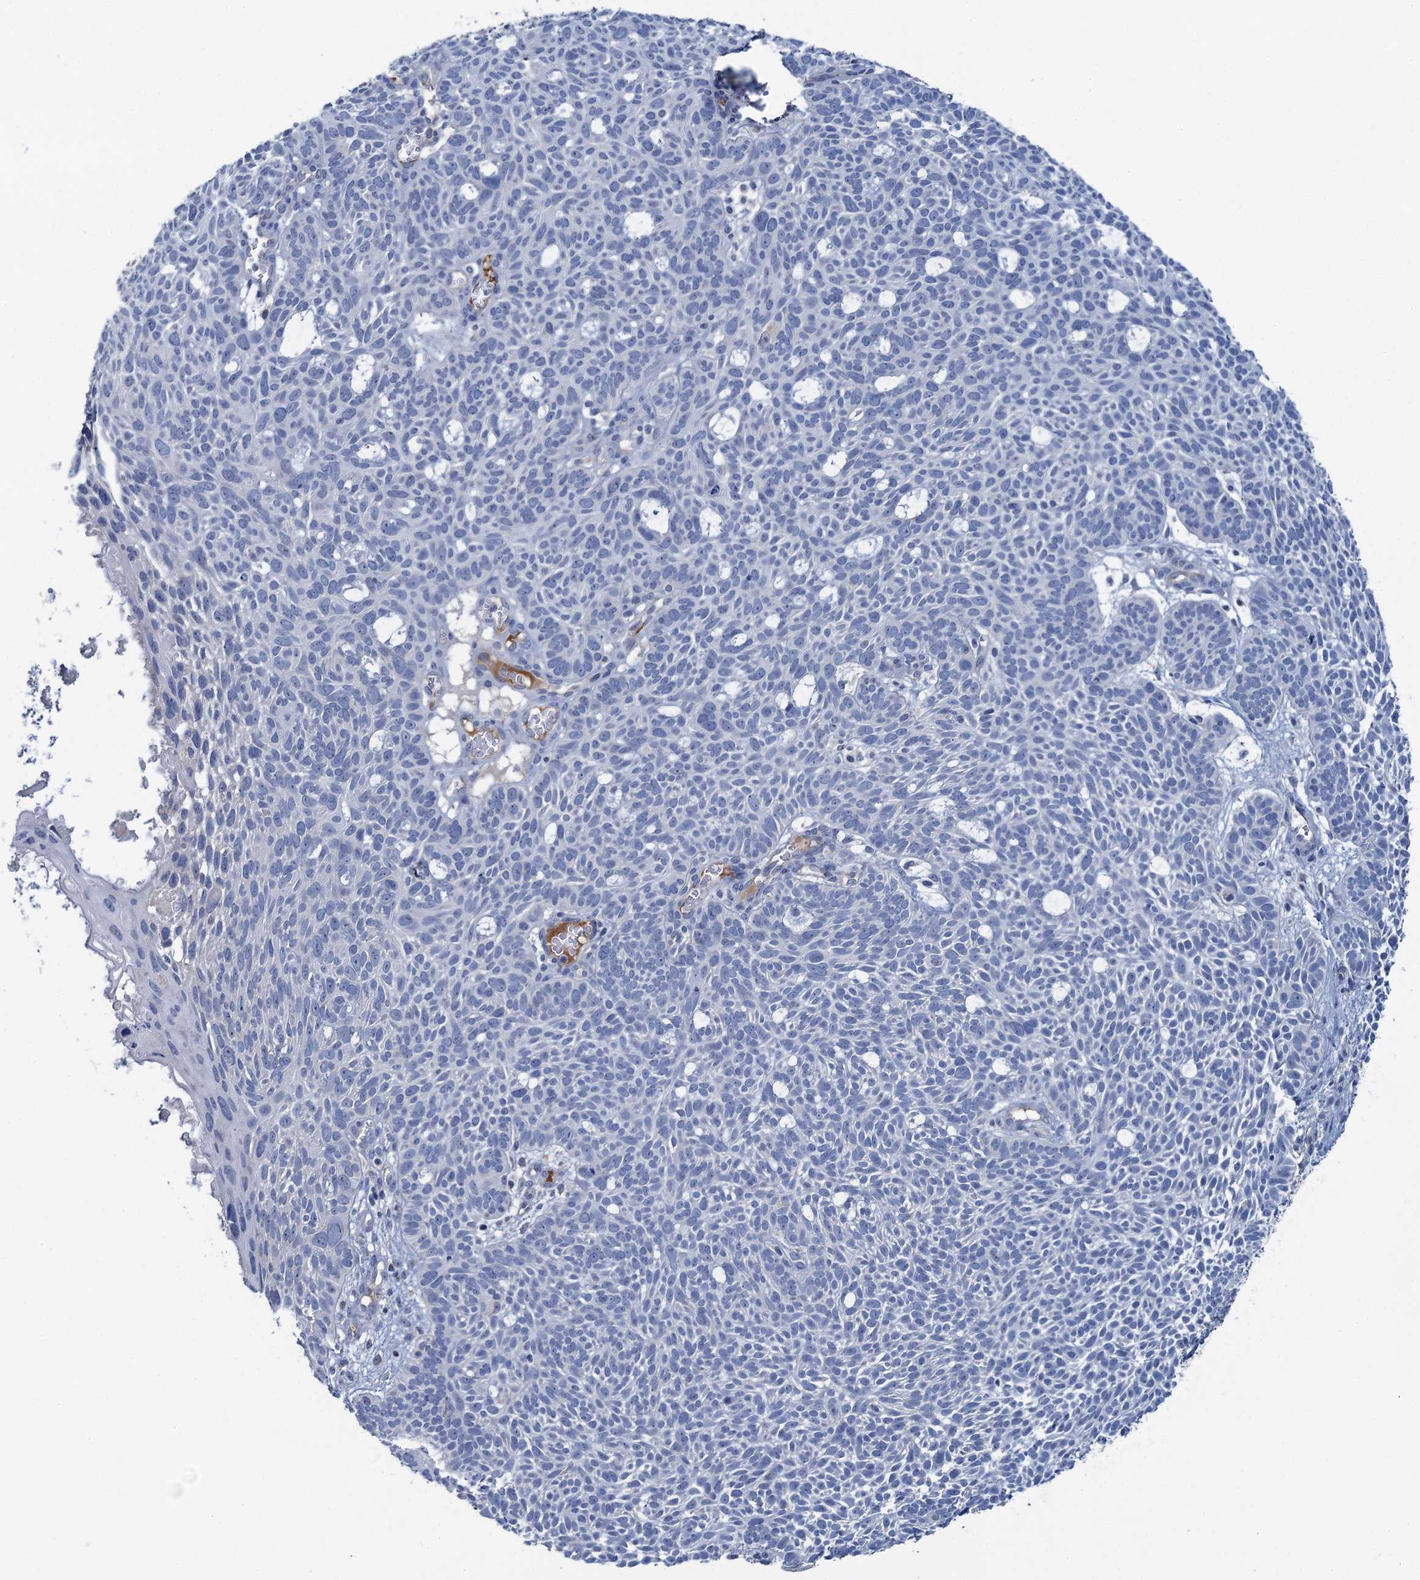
{"staining": {"intensity": "negative", "quantity": "none", "location": "none"}, "tissue": "skin cancer", "cell_type": "Tumor cells", "image_type": "cancer", "snomed": [{"axis": "morphology", "description": "Basal cell carcinoma"}, {"axis": "topography", "description": "Skin"}], "caption": "This is an IHC micrograph of skin cancer. There is no expression in tumor cells.", "gene": "PLLP", "patient": {"sex": "male", "age": 69}}